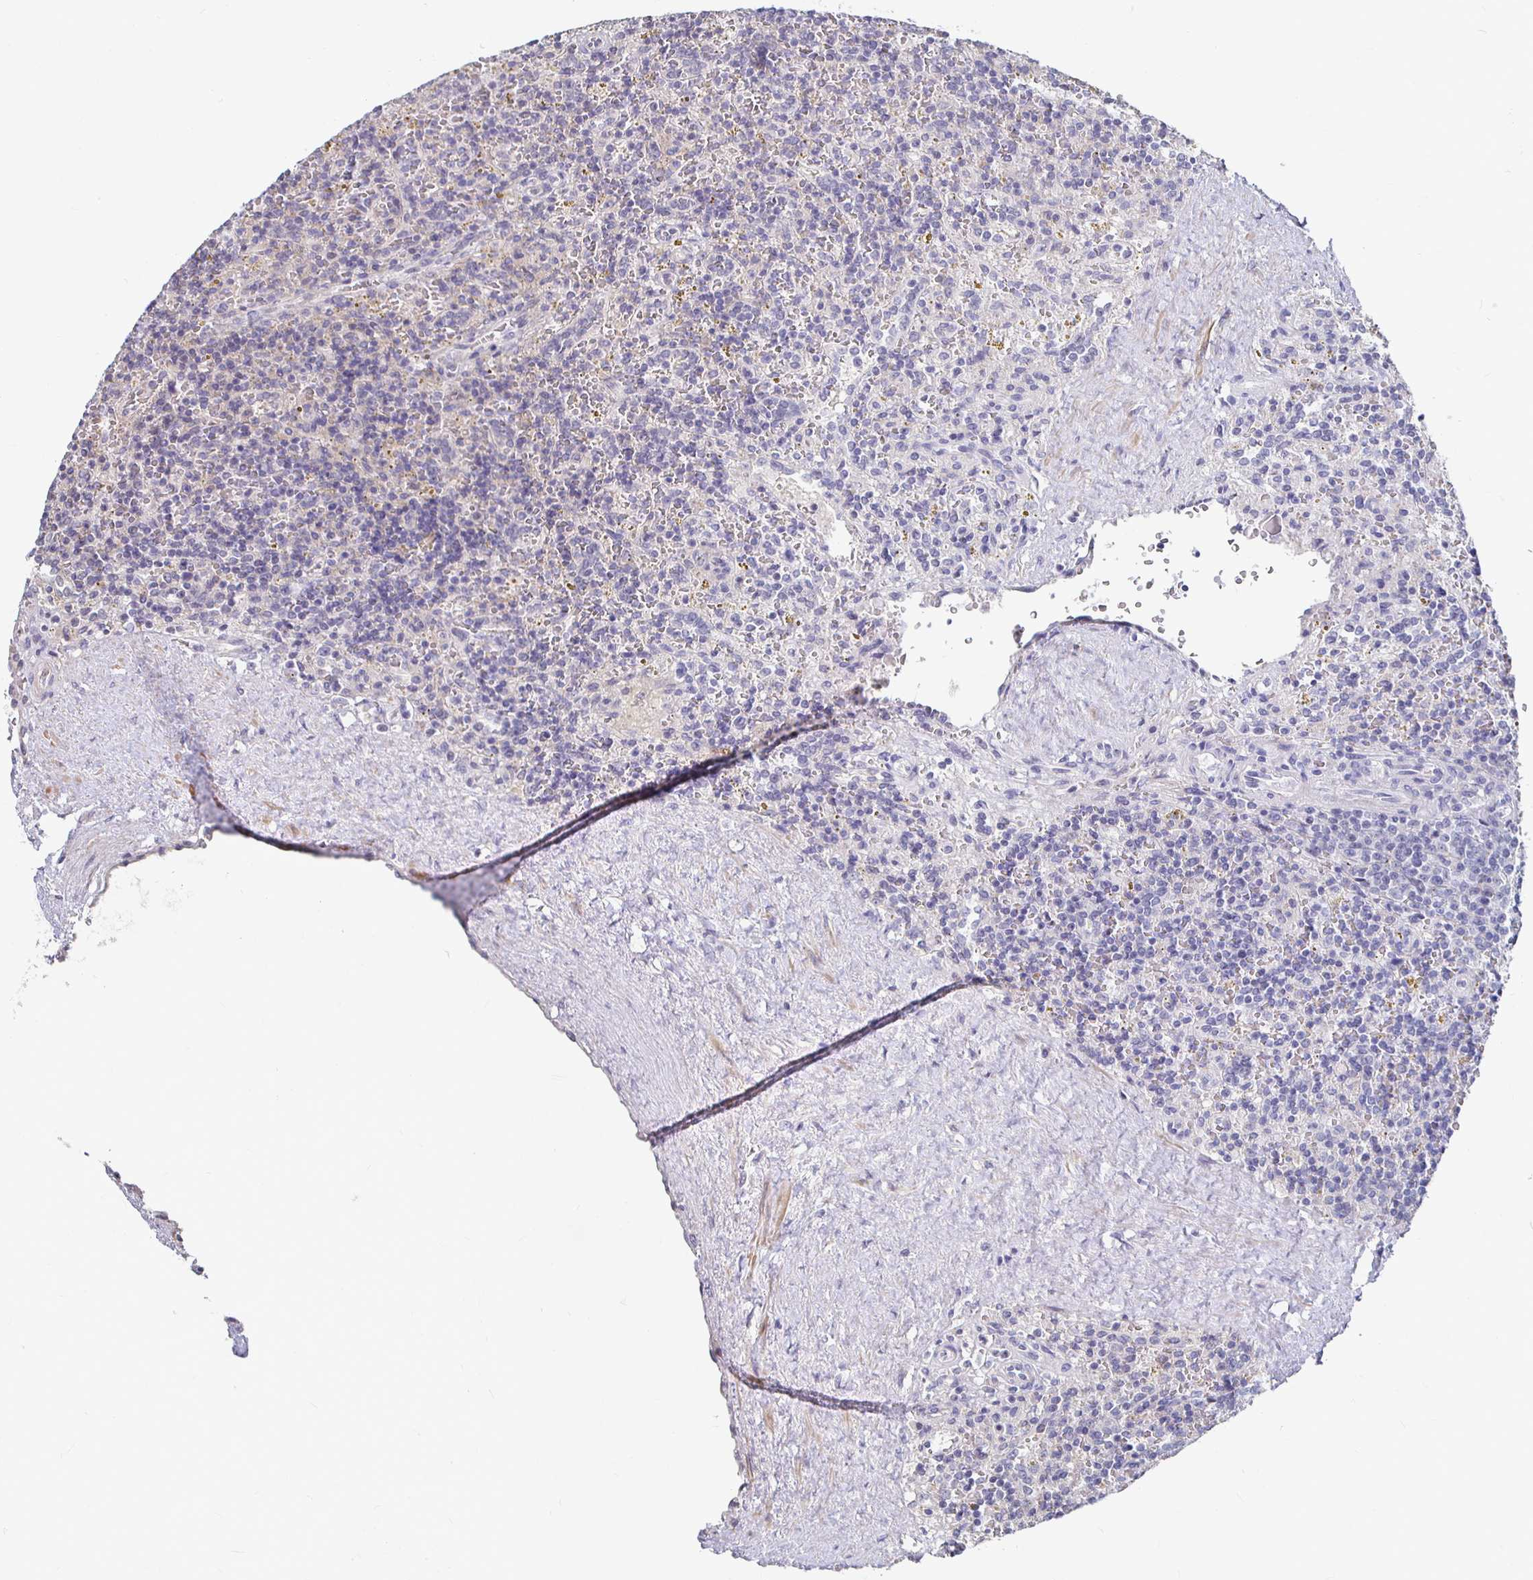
{"staining": {"intensity": "negative", "quantity": "none", "location": "none"}, "tissue": "lymphoma", "cell_type": "Tumor cells", "image_type": "cancer", "snomed": [{"axis": "morphology", "description": "Malignant lymphoma, non-Hodgkin's type, Low grade"}, {"axis": "topography", "description": "Spleen"}], "caption": "IHC micrograph of lymphoma stained for a protein (brown), which shows no staining in tumor cells. (DAB immunohistochemistry, high magnification).", "gene": "CAPN11", "patient": {"sex": "male", "age": 67}}